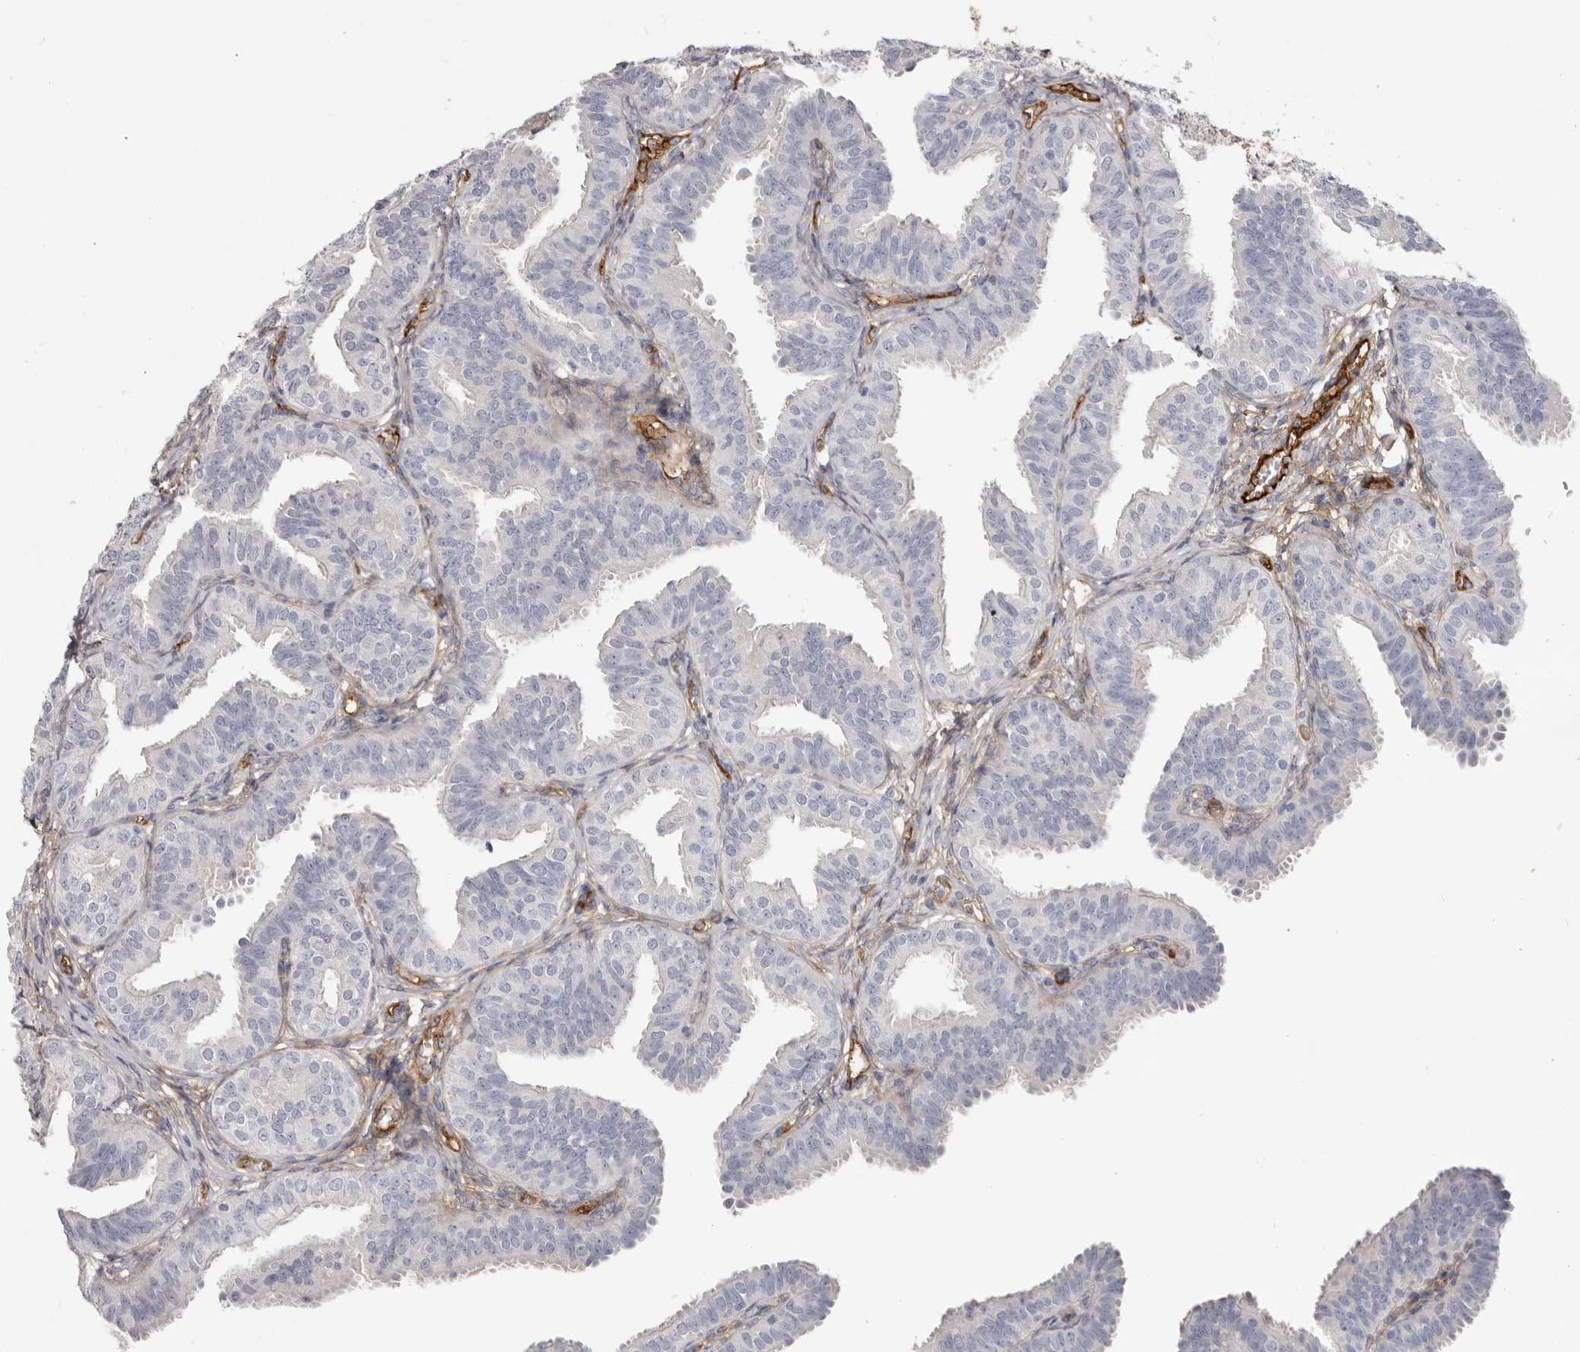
{"staining": {"intensity": "negative", "quantity": "none", "location": "none"}, "tissue": "fallopian tube", "cell_type": "Glandular cells", "image_type": "normal", "snomed": [{"axis": "morphology", "description": "Normal tissue, NOS"}, {"axis": "topography", "description": "Fallopian tube"}], "caption": "Immunohistochemical staining of normal fallopian tube shows no significant expression in glandular cells.", "gene": "LRRC66", "patient": {"sex": "female", "age": 35}}